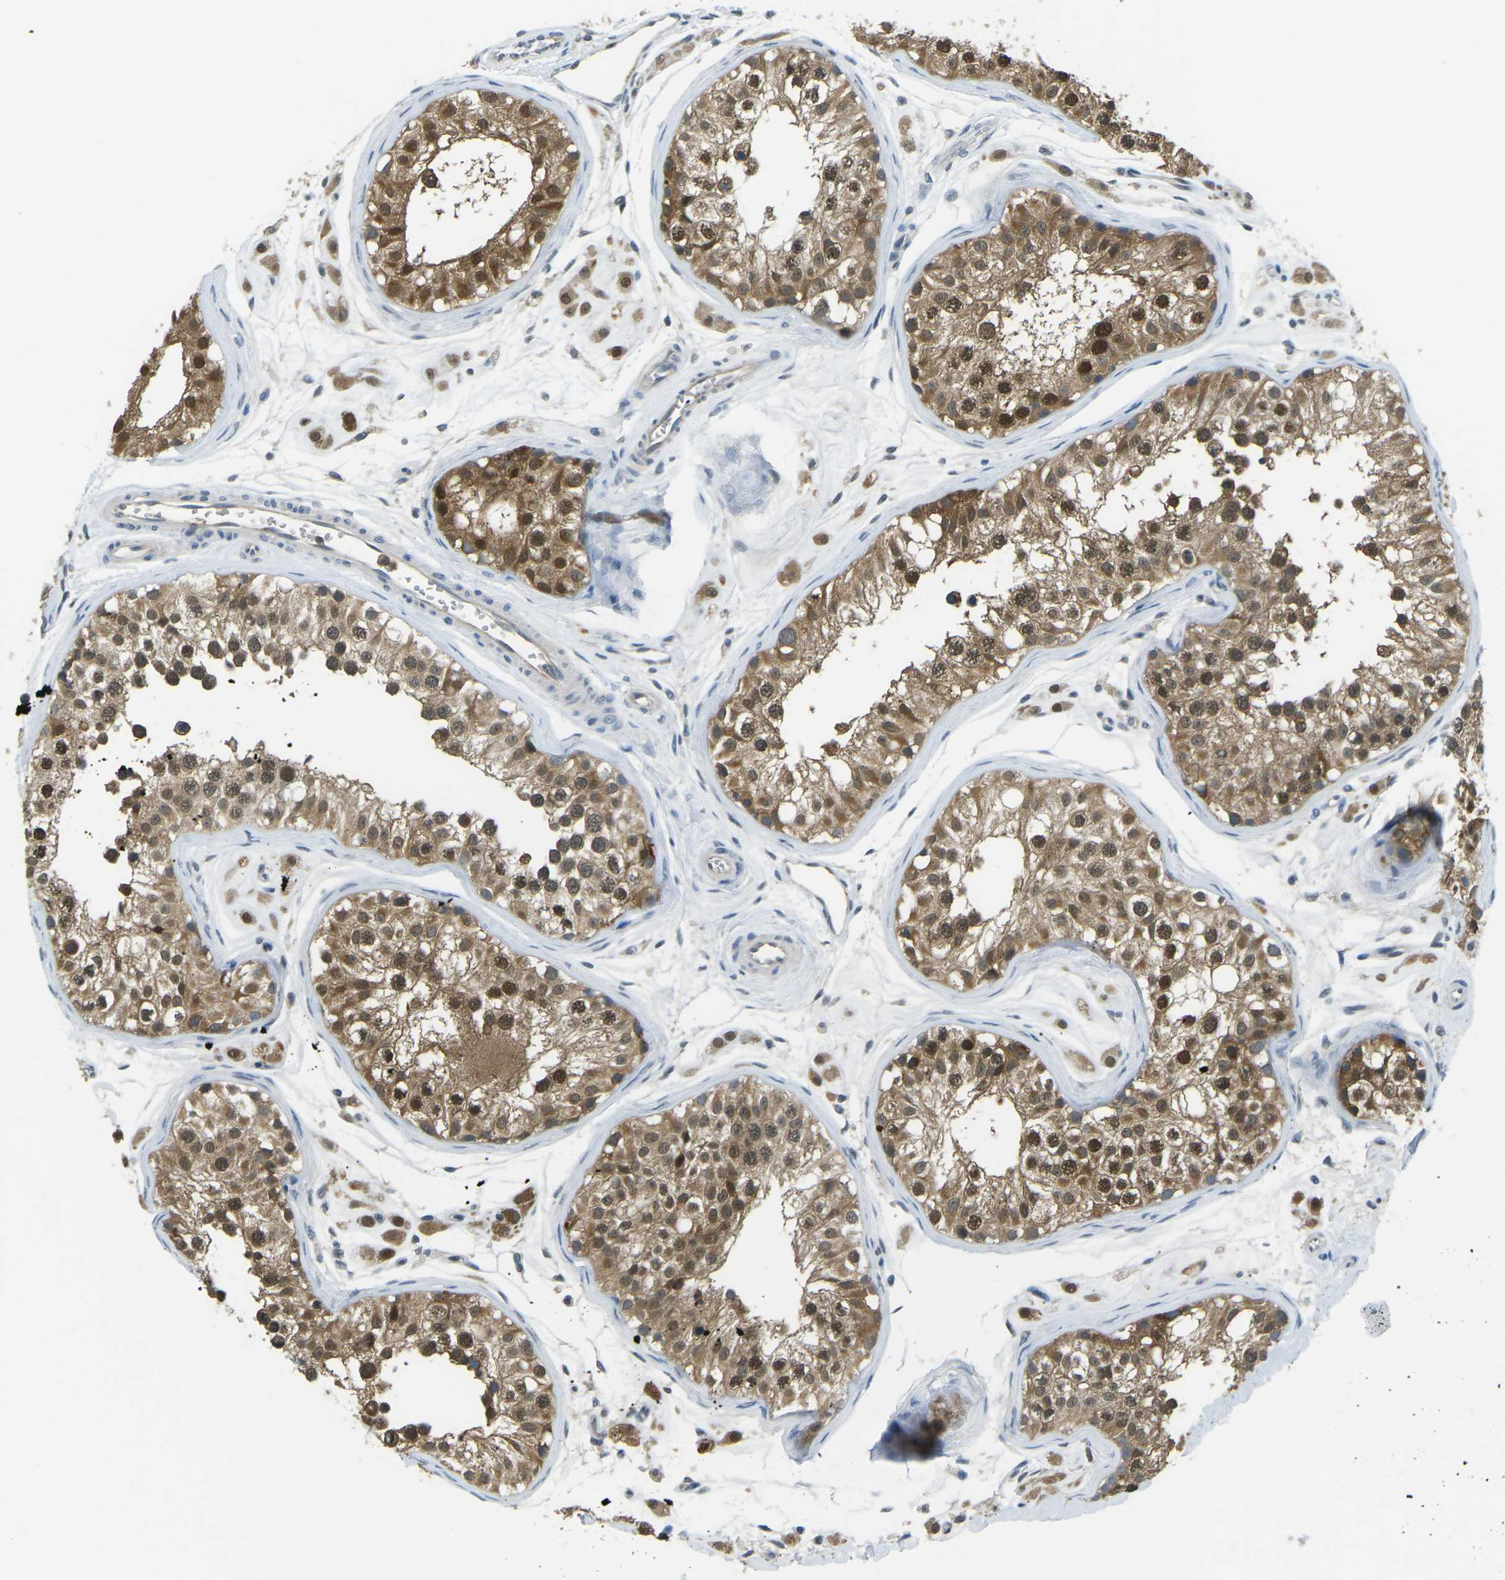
{"staining": {"intensity": "strong", "quantity": "25%-75%", "location": "cytoplasmic/membranous,nuclear"}, "tissue": "testis", "cell_type": "Cells in seminiferous ducts", "image_type": "normal", "snomed": [{"axis": "morphology", "description": "Normal tissue, NOS"}, {"axis": "morphology", "description": "Adenocarcinoma, metastatic, NOS"}, {"axis": "topography", "description": "Testis"}], "caption": "Immunohistochemistry (DAB) staining of normal human testis shows strong cytoplasmic/membranous,nuclear protein staining in about 25%-75% of cells in seminiferous ducts. (Stains: DAB (3,3'-diaminobenzidine) in brown, nuclei in blue, Microscopy: brightfield microscopy at high magnification).", "gene": "PIEZO2", "patient": {"sex": "male", "age": 26}}